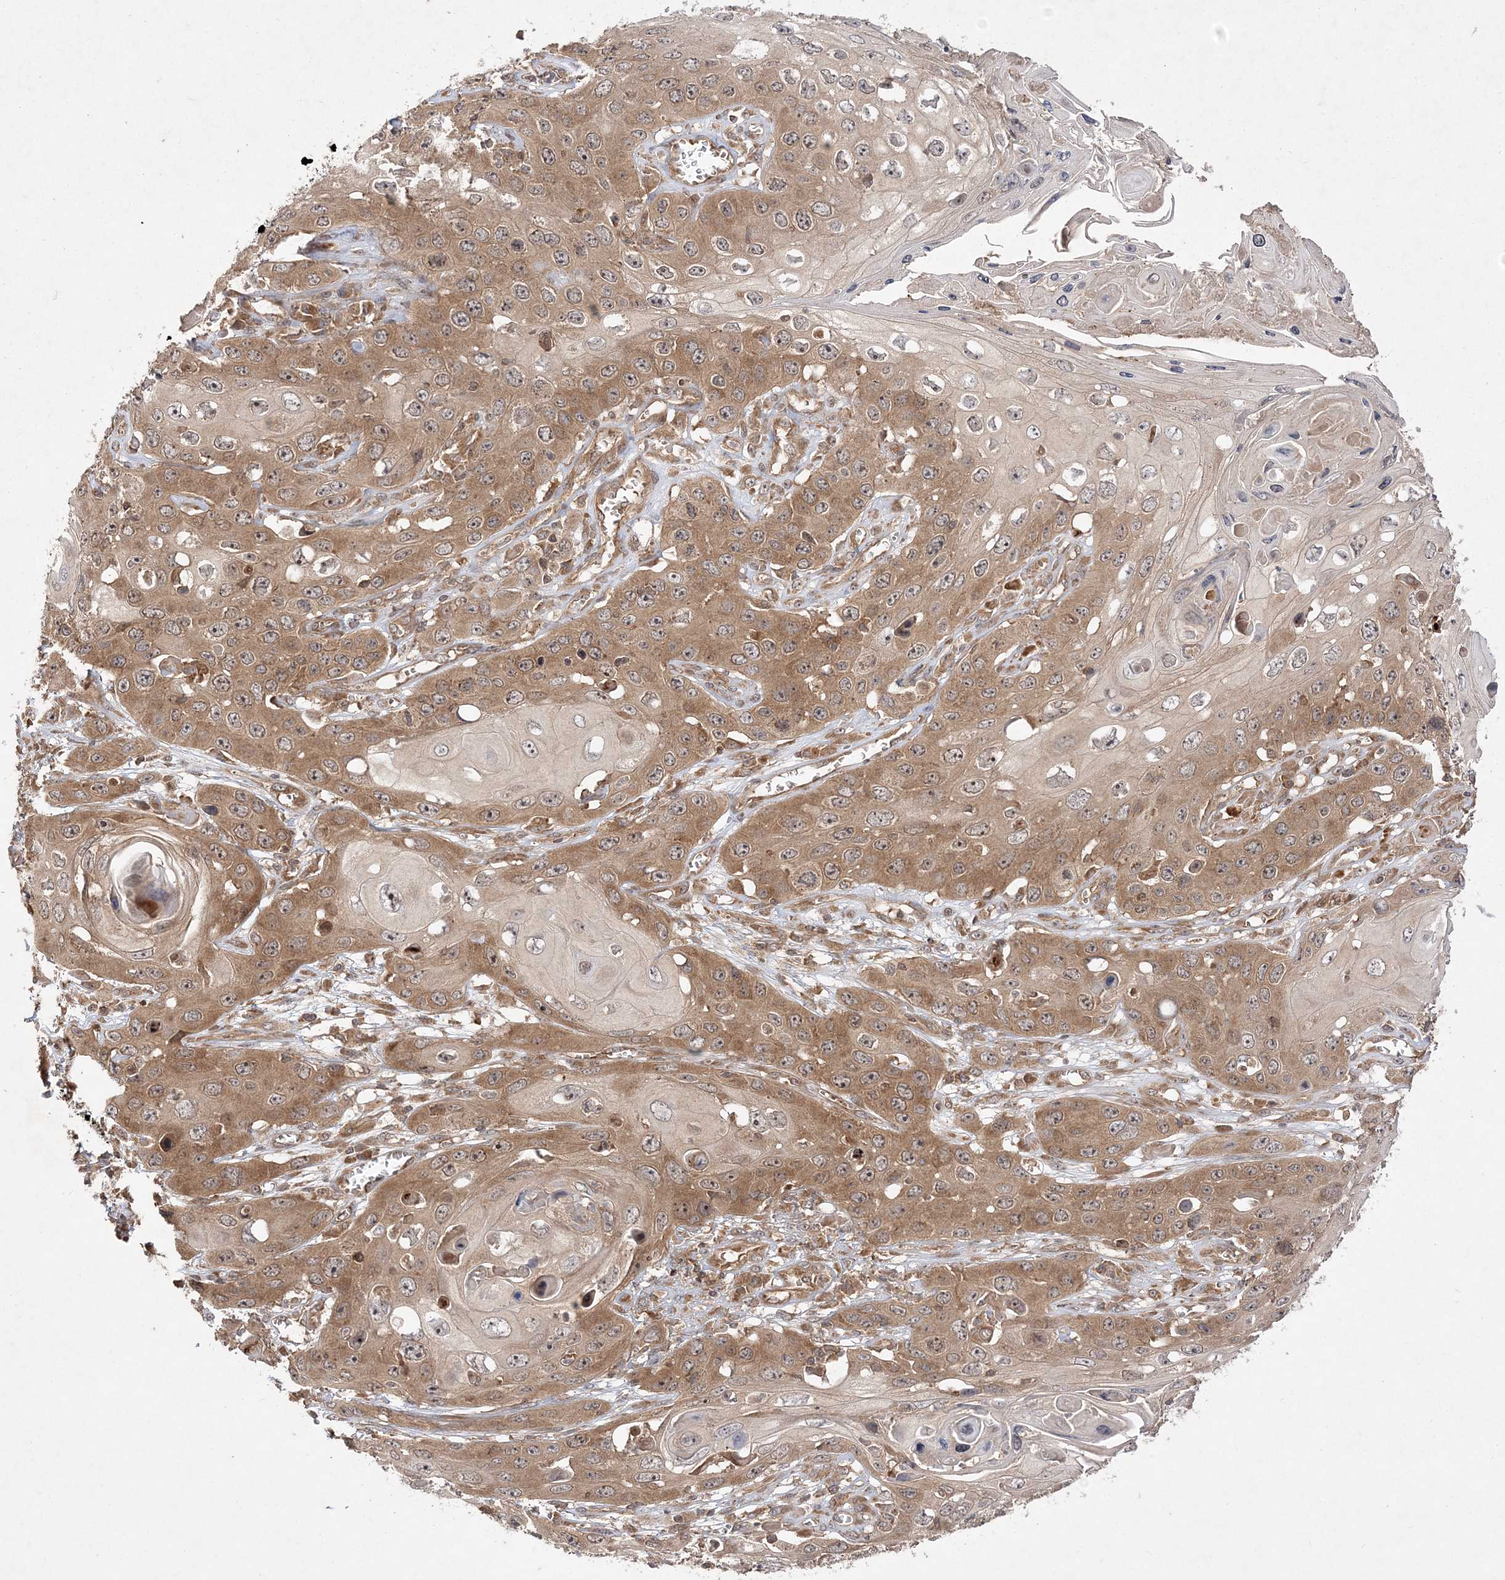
{"staining": {"intensity": "moderate", "quantity": "25%-75%", "location": "cytoplasmic/membranous,nuclear"}, "tissue": "skin cancer", "cell_type": "Tumor cells", "image_type": "cancer", "snomed": [{"axis": "morphology", "description": "Squamous cell carcinoma, NOS"}, {"axis": "topography", "description": "Skin"}], "caption": "An image showing moderate cytoplasmic/membranous and nuclear expression in about 25%-75% of tumor cells in skin squamous cell carcinoma, as visualized by brown immunohistochemical staining.", "gene": "TMEM9B", "patient": {"sex": "male", "age": 55}}